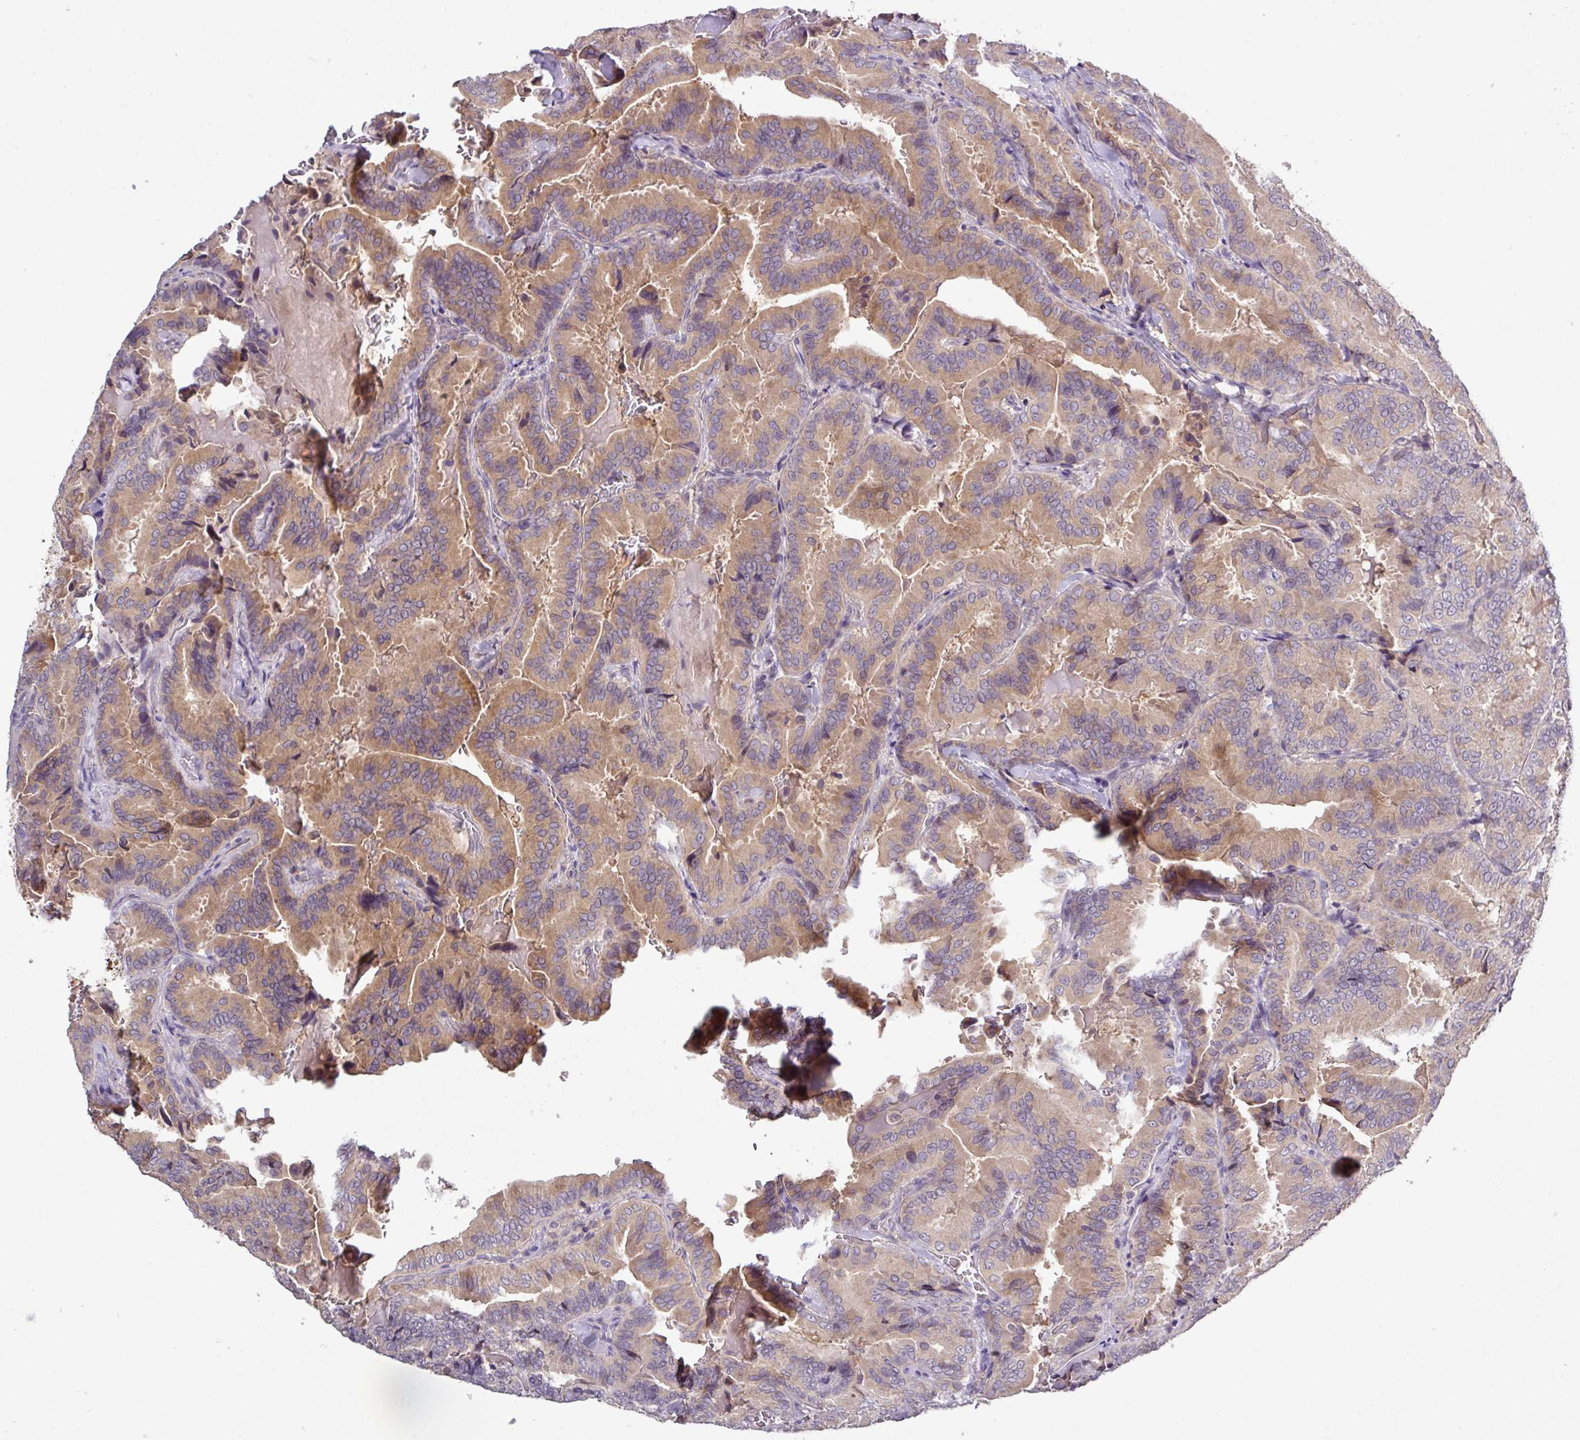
{"staining": {"intensity": "moderate", "quantity": "25%-75%", "location": "cytoplasmic/membranous"}, "tissue": "thyroid cancer", "cell_type": "Tumor cells", "image_type": "cancer", "snomed": [{"axis": "morphology", "description": "Papillary adenocarcinoma, NOS"}, {"axis": "topography", "description": "Thyroid gland"}], "caption": "A high-resolution histopathology image shows immunohistochemistry staining of papillary adenocarcinoma (thyroid), which shows moderate cytoplasmic/membranous positivity in about 25%-75% of tumor cells.", "gene": "TMEM62", "patient": {"sex": "male", "age": 61}}